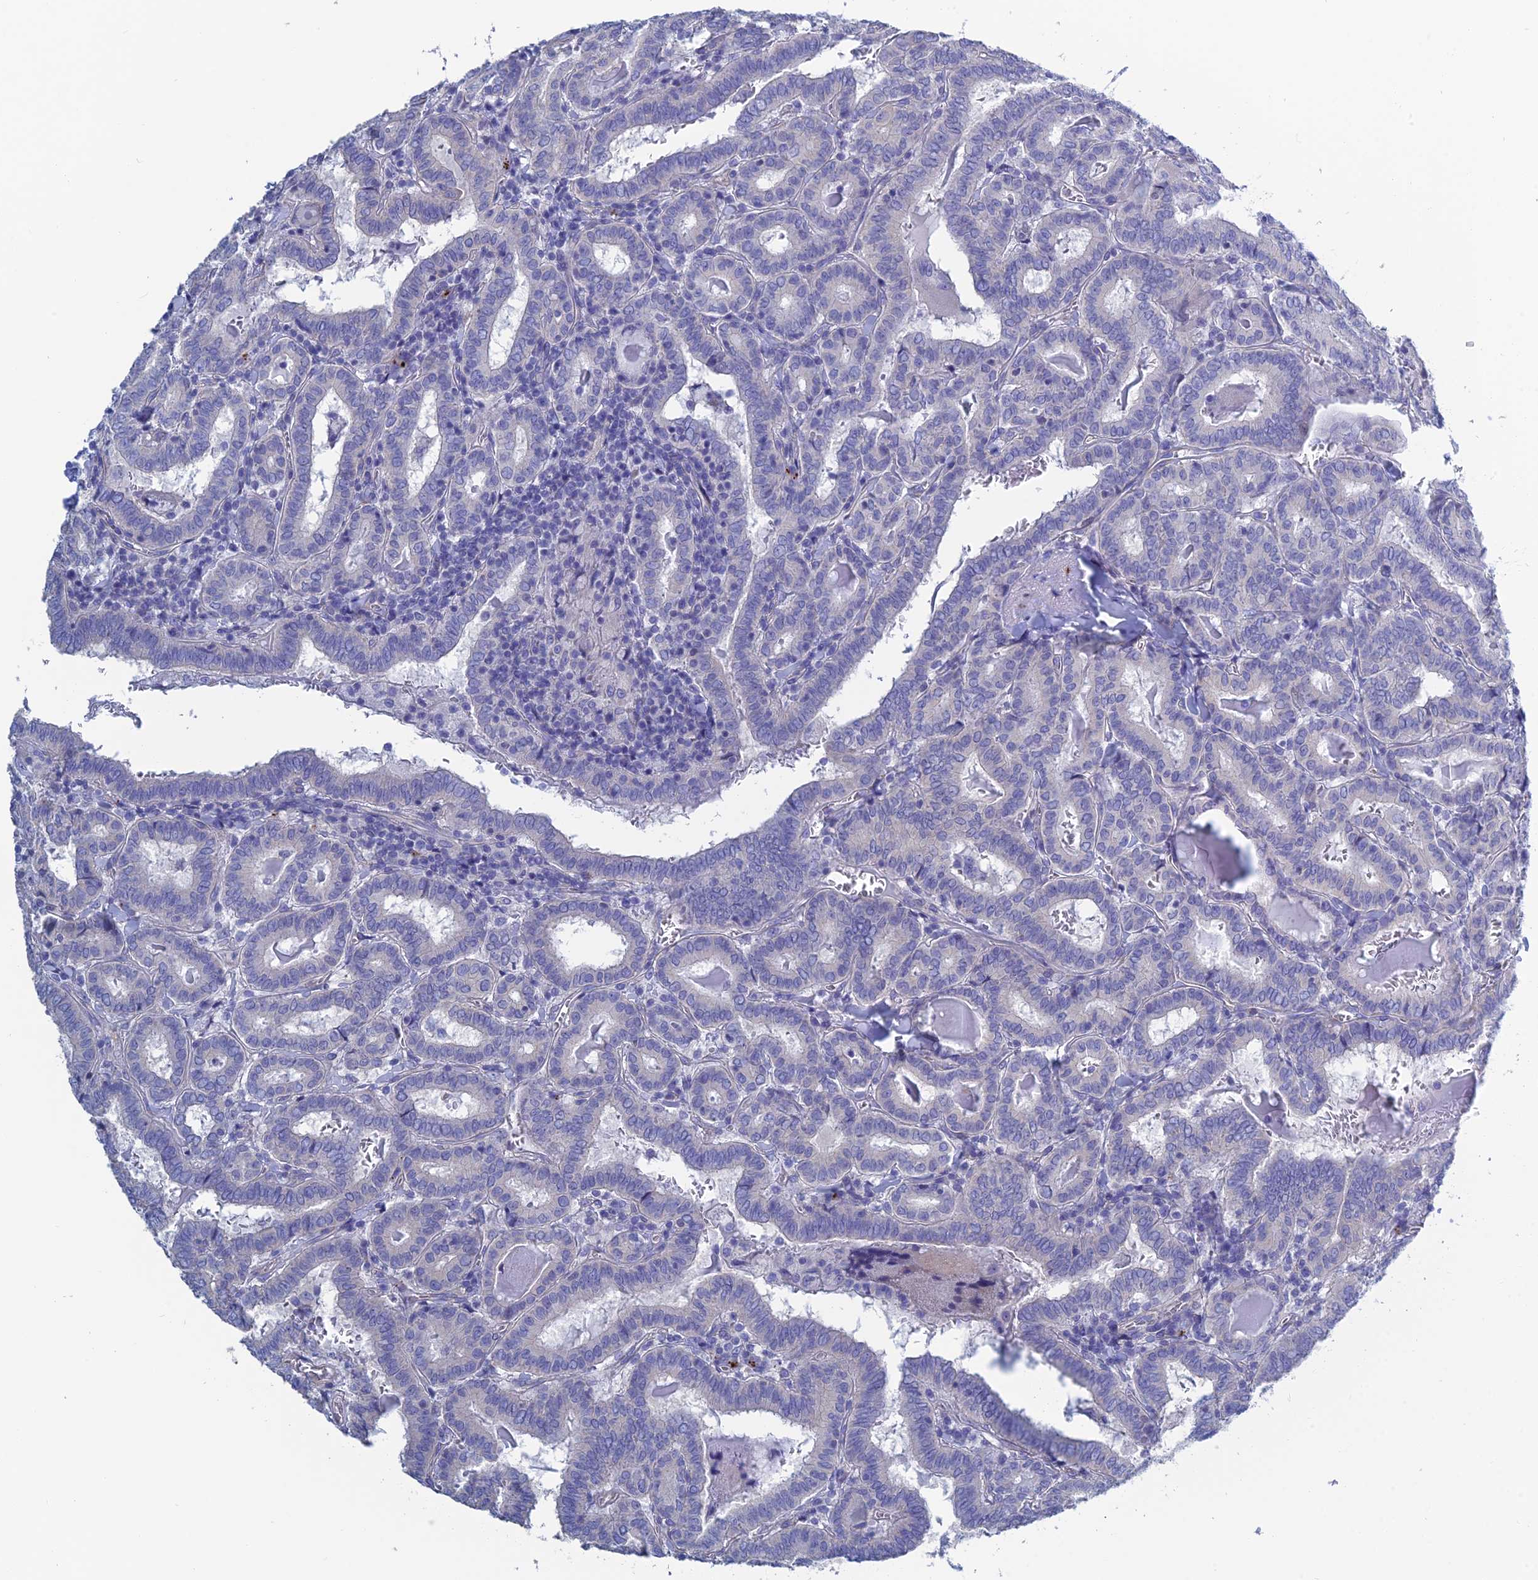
{"staining": {"intensity": "negative", "quantity": "none", "location": "none"}, "tissue": "thyroid cancer", "cell_type": "Tumor cells", "image_type": "cancer", "snomed": [{"axis": "morphology", "description": "Papillary adenocarcinoma, NOS"}, {"axis": "topography", "description": "Thyroid gland"}], "caption": "Thyroid papillary adenocarcinoma was stained to show a protein in brown. There is no significant staining in tumor cells.", "gene": "PCDHA8", "patient": {"sex": "female", "age": 72}}